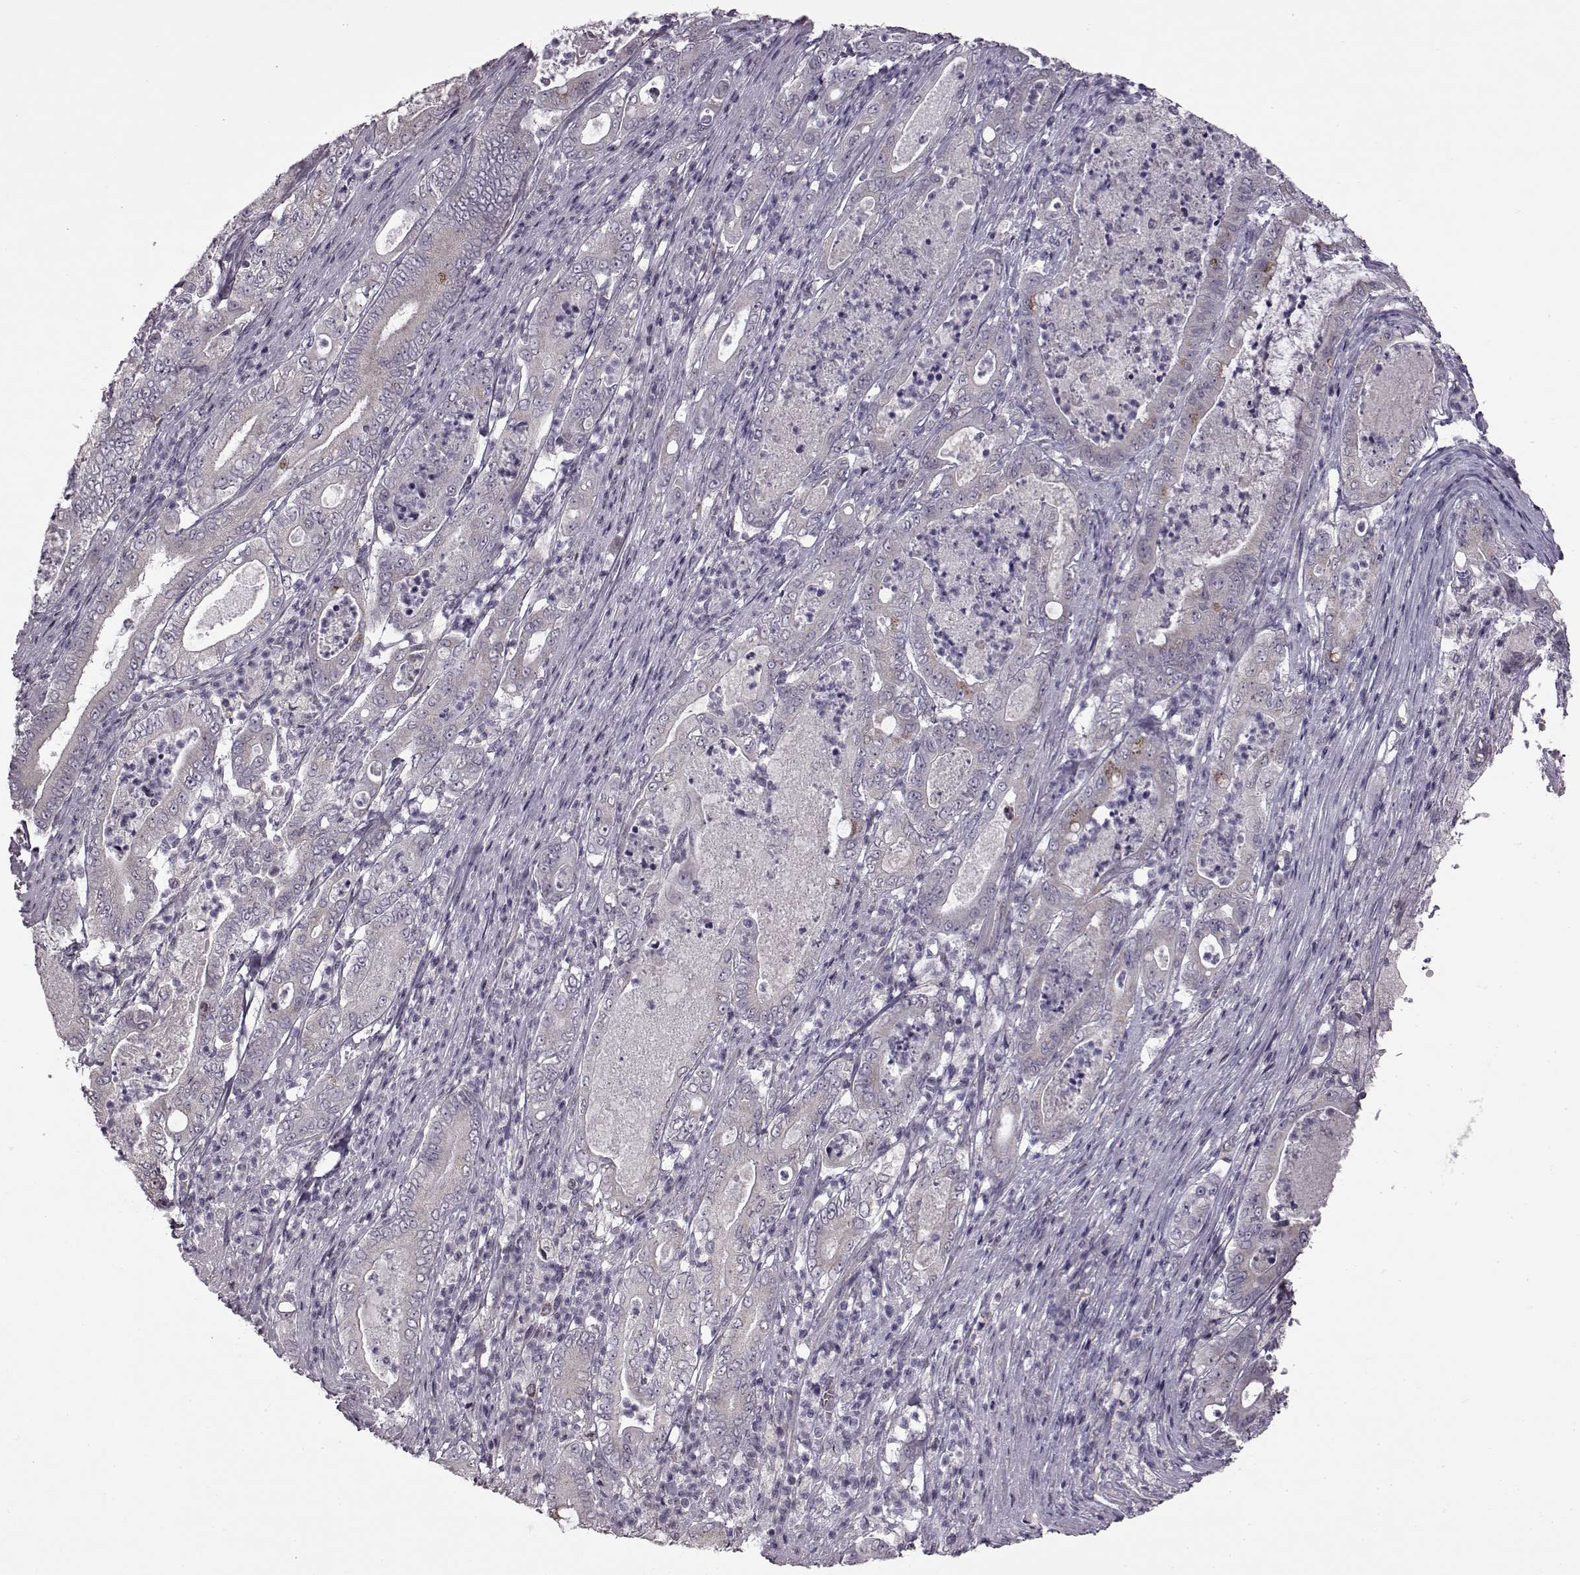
{"staining": {"intensity": "moderate", "quantity": "<25%", "location": "cytoplasmic/membranous"}, "tissue": "pancreatic cancer", "cell_type": "Tumor cells", "image_type": "cancer", "snomed": [{"axis": "morphology", "description": "Adenocarcinoma, NOS"}, {"axis": "topography", "description": "Pancreas"}], "caption": "Immunohistochemical staining of human pancreatic adenocarcinoma reveals low levels of moderate cytoplasmic/membranous protein expression in about <25% of tumor cells.", "gene": "B3GNT6", "patient": {"sex": "male", "age": 71}}